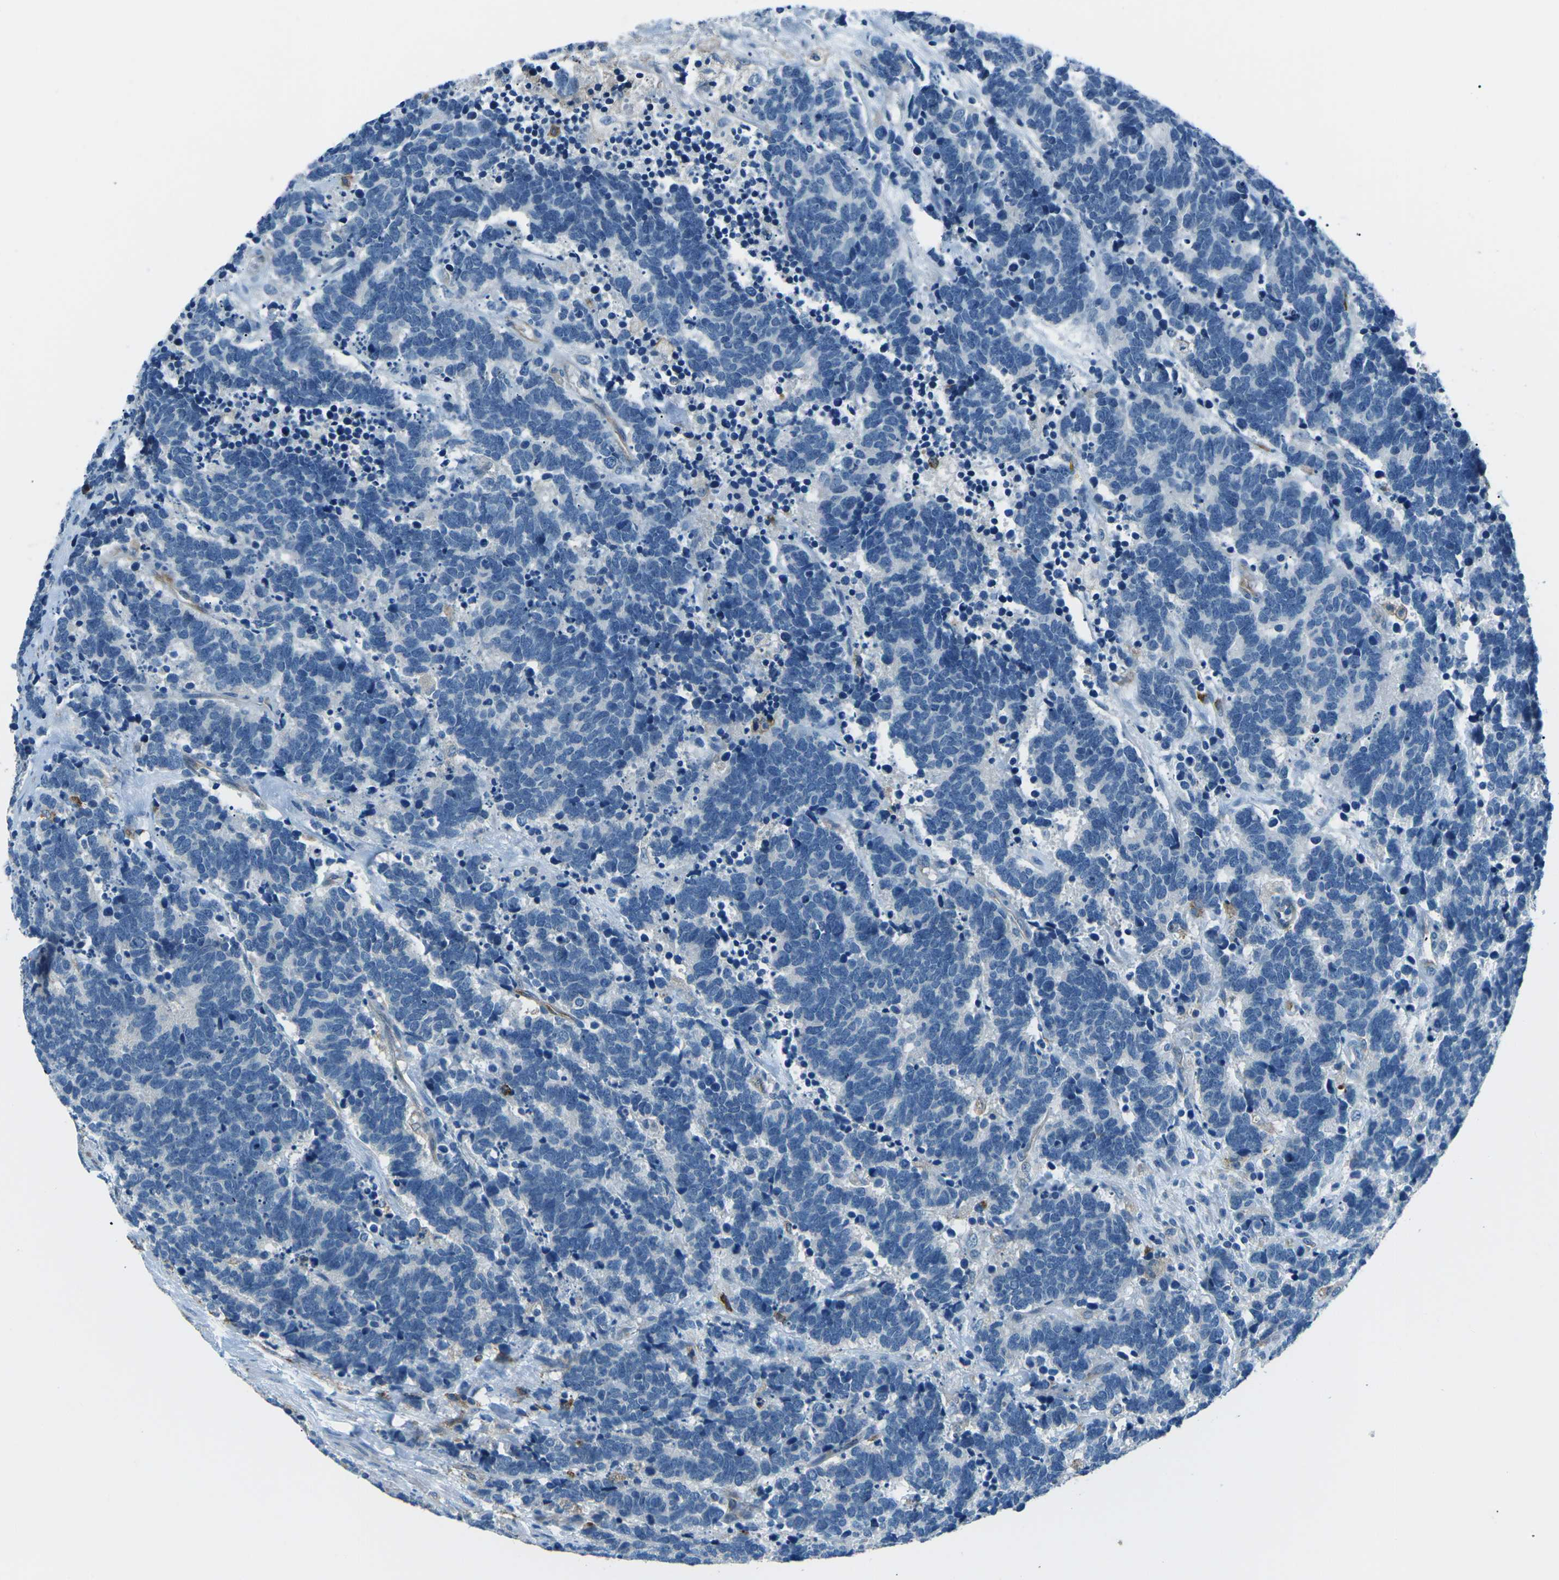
{"staining": {"intensity": "negative", "quantity": "none", "location": "none"}, "tissue": "carcinoid", "cell_type": "Tumor cells", "image_type": "cancer", "snomed": [{"axis": "morphology", "description": "Carcinoma, NOS"}, {"axis": "morphology", "description": "Carcinoid, malignant, NOS"}, {"axis": "topography", "description": "Urinary bladder"}], "caption": "Carcinoid stained for a protein using immunohistochemistry exhibits no expression tumor cells.", "gene": "CD1D", "patient": {"sex": "male", "age": 57}}